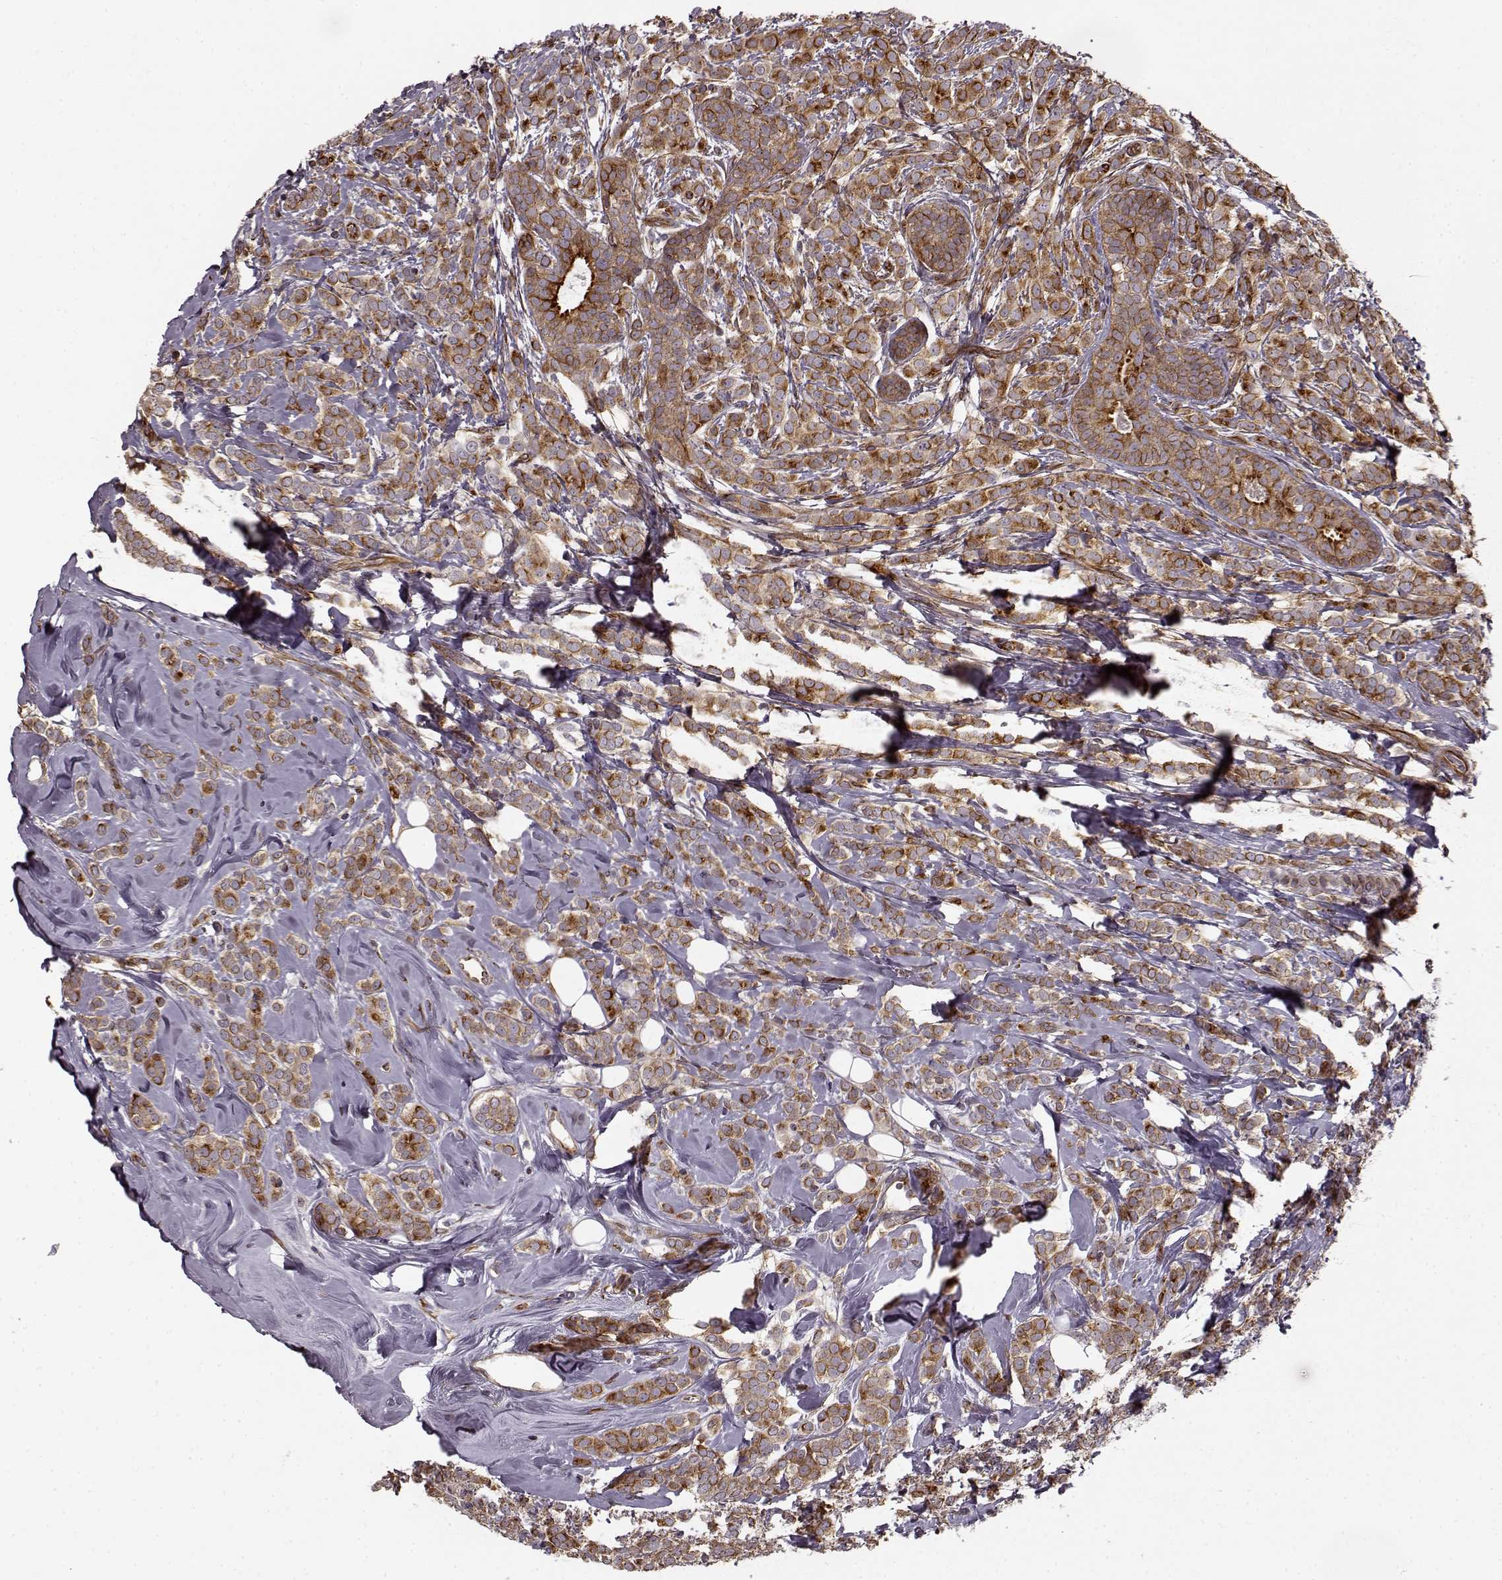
{"staining": {"intensity": "strong", "quantity": "<25%", "location": "cytoplasmic/membranous"}, "tissue": "breast cancer", "cell_type": "Tumor cells", "image_type": "cancer", "snomed": [{"axis": "morphology", "description": "Lobular carcinoma"}, {"axis": "topography", "description": "Breast"}], "caption": "Immunohistochemistry histopathology image of neoplastic tissue: breast cancer stained using IHC shows medium levels of strong protein expression localized specifically in the cytoplasmic/membranous of tumor cells, appearing as a cytoplasmic/membranous brown color.", "gene": "MTR", "patient": {"sex": "female", "age": 49}}